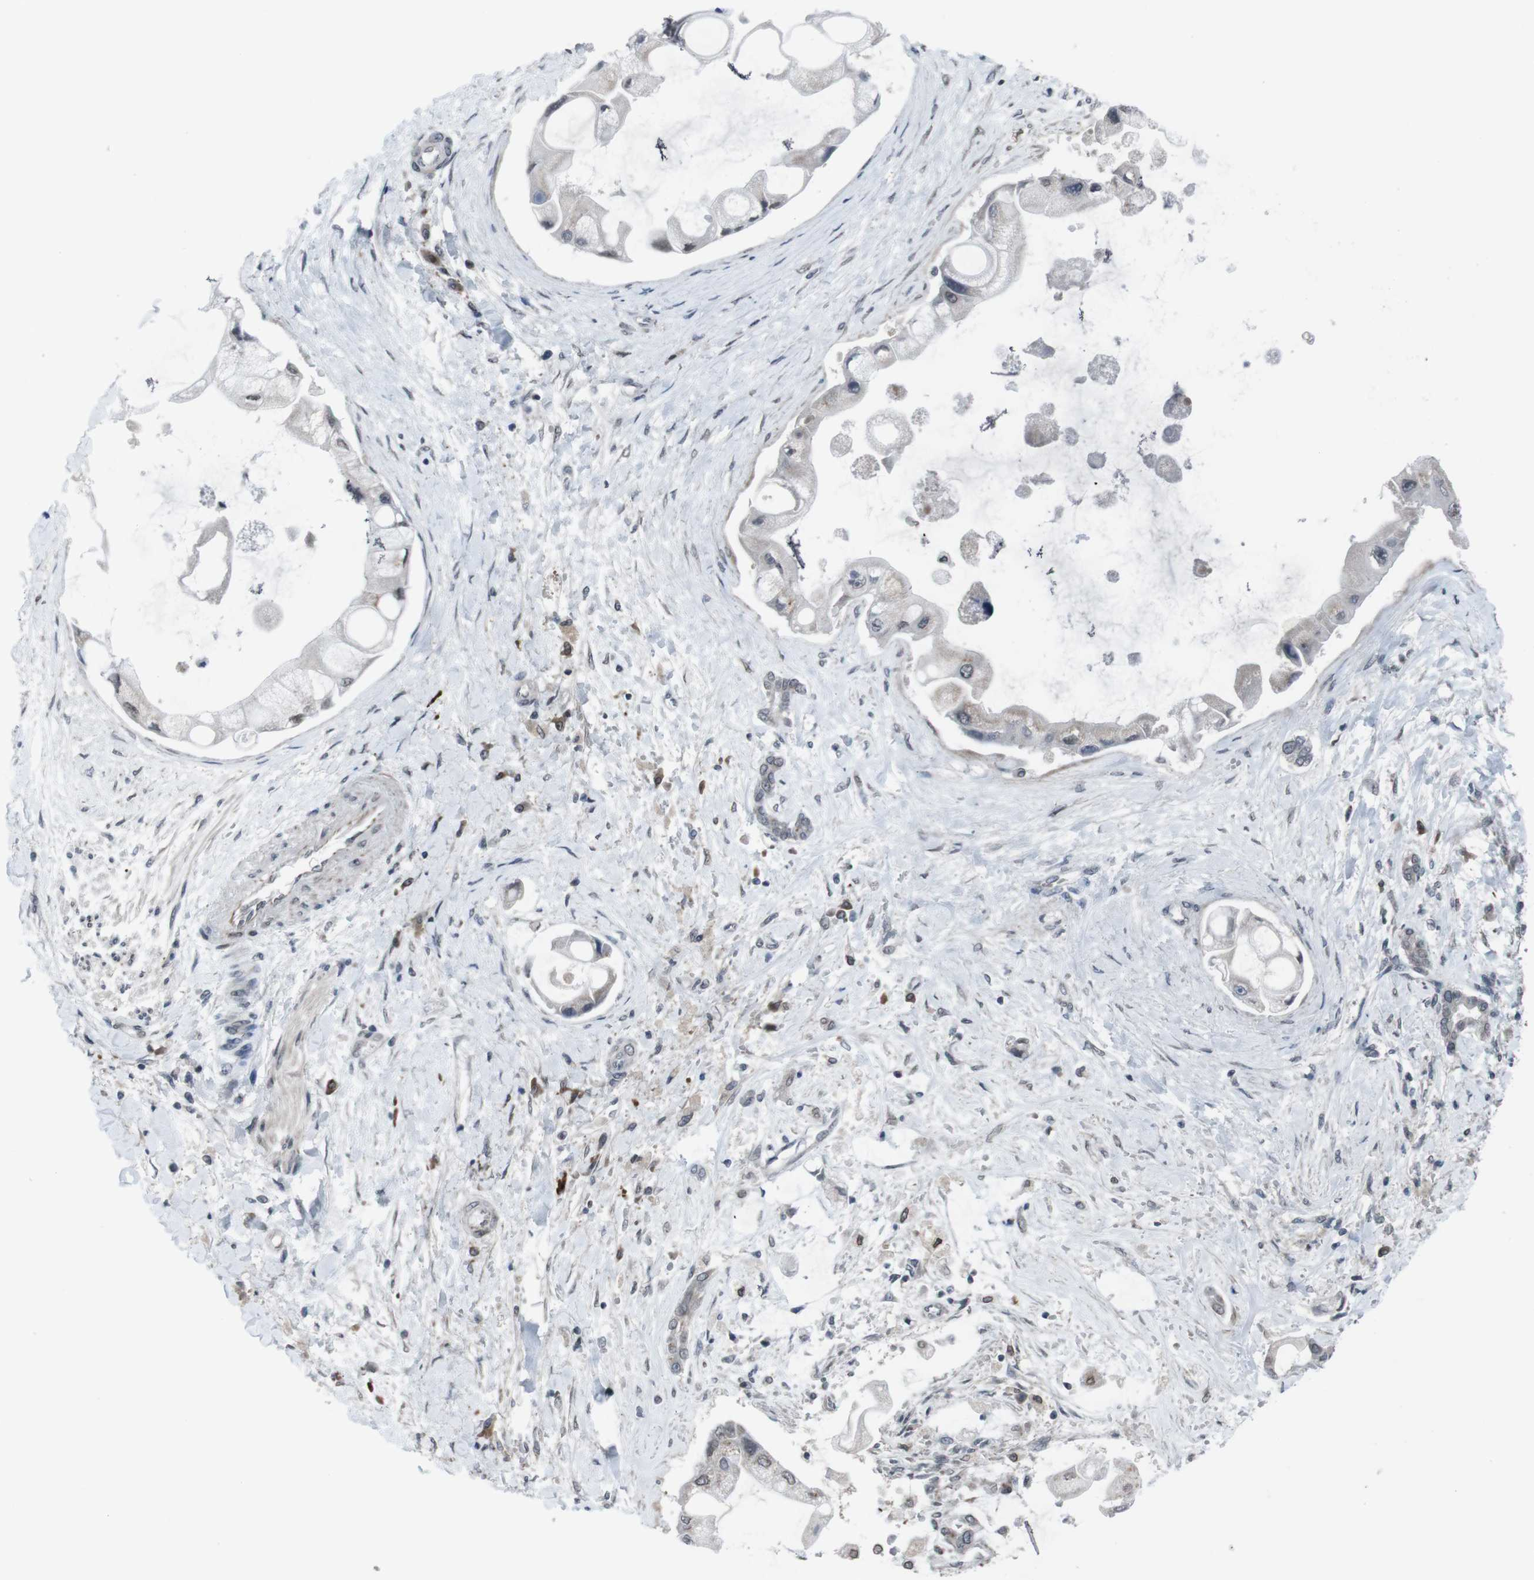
{"staining": {"intensity": "negative", "quantity": "none", "location": "none"}, "tissue": "liver cancer", "cell_type": "Tumor cells", "image_type": "cancer", "snomed": [{"axis": "morphology", "description": "Cholangiocarcinoma"}, {"axis": "topography", "description": "Liver"}], "caption": "Immunohistochemistry of human liver cancer (cholangiocarcinoma) shows no expression in tumor cells.", "gene": "SS18L1", "patient": {"sex": "male", "age": 50}}